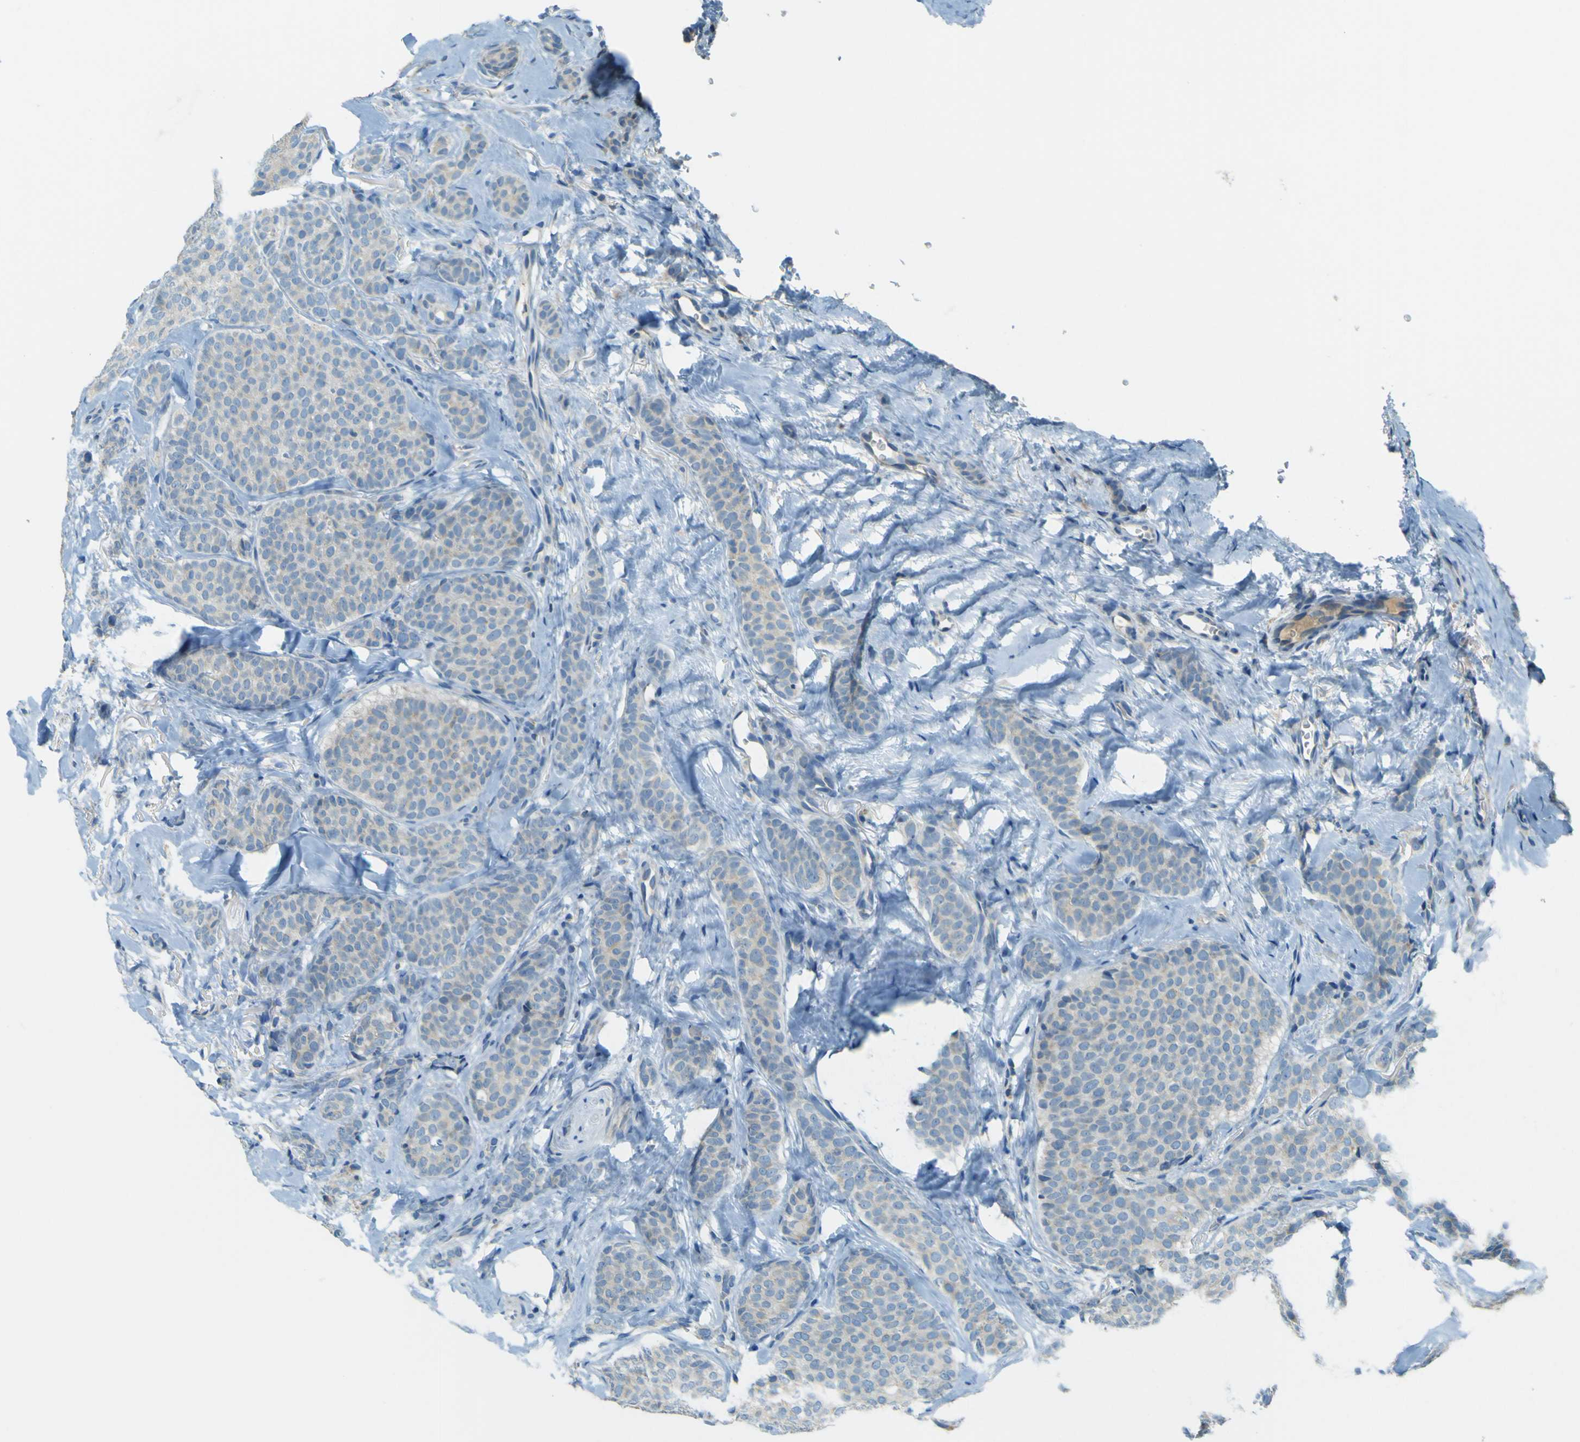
{"staining": {"intensity": "weak", "quantity": "<25%", "location": "cytoplasmic/membranous"}, "tissue": "breast cancer", "cell_type": "Tumor cells", "image_type": "cancer", "snomed": [{"axis": "morphology", "description": "Duct carcinoma"}, {"axis": "topography", "description": "Breast"}], "caption": "Human infiltrating ductal carcinoma (breast) stained for a protein using immunohistochemistry (IHC) shows no expression in tumor cells.", "gene": "FKTN", "patient": {"sex": "female", "age": 68}}